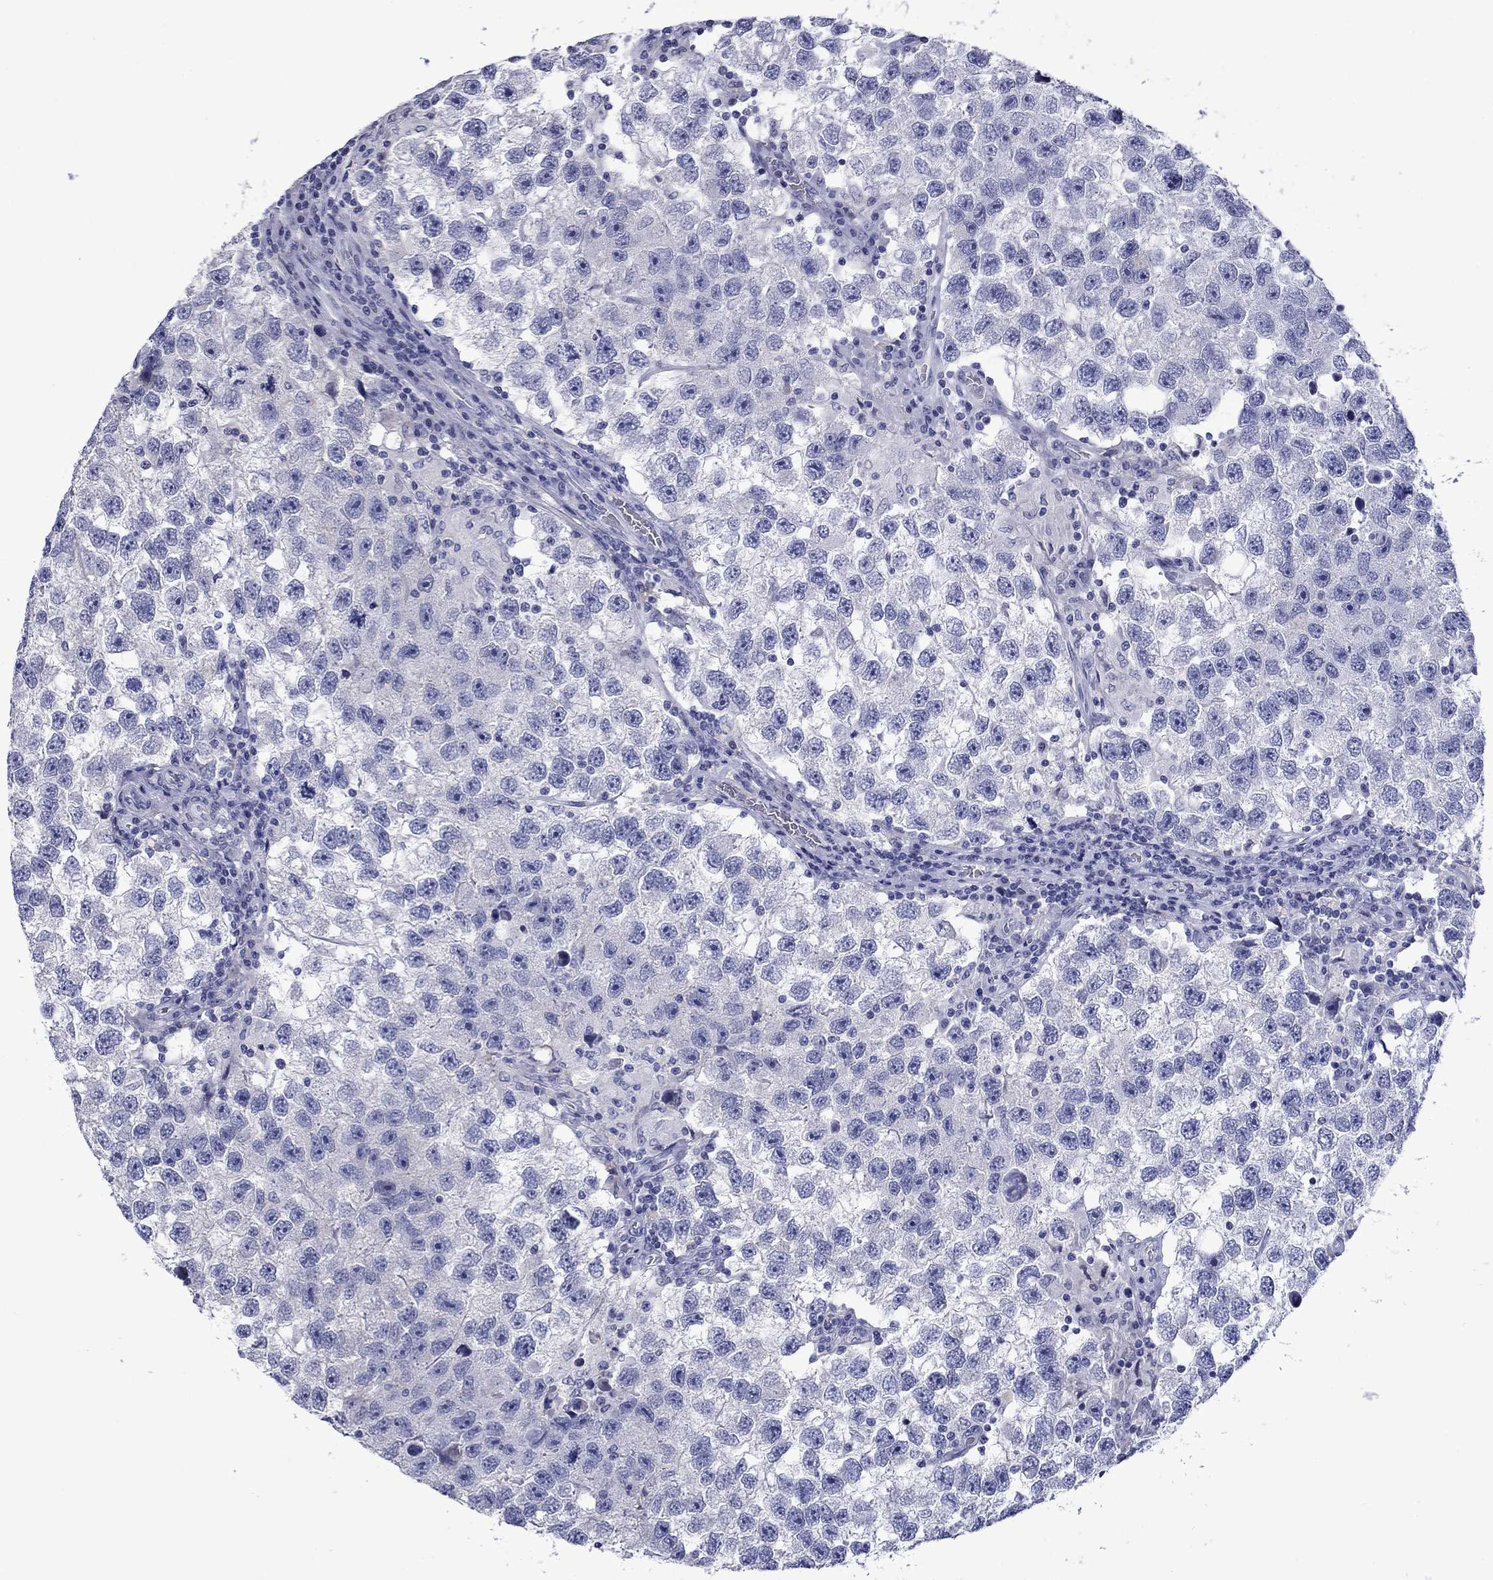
{"staining": {"intensity": "negative", "quantity": "none", "location": "none"}, "tissue": "testis cancer", "cell_type": "Tumor cells", "image_type": "cancer", "snomed": [{"axis": "morphology", "description": "Seminoma, NOS"}, {"axis": "topography", "description": "Testis"}], "caption": "Histopathology image shows no significant protein staining in tumor cells of testis seminoma.", "gene": "PIWIL1", "patient": {"sex": "male", "age": 26}}